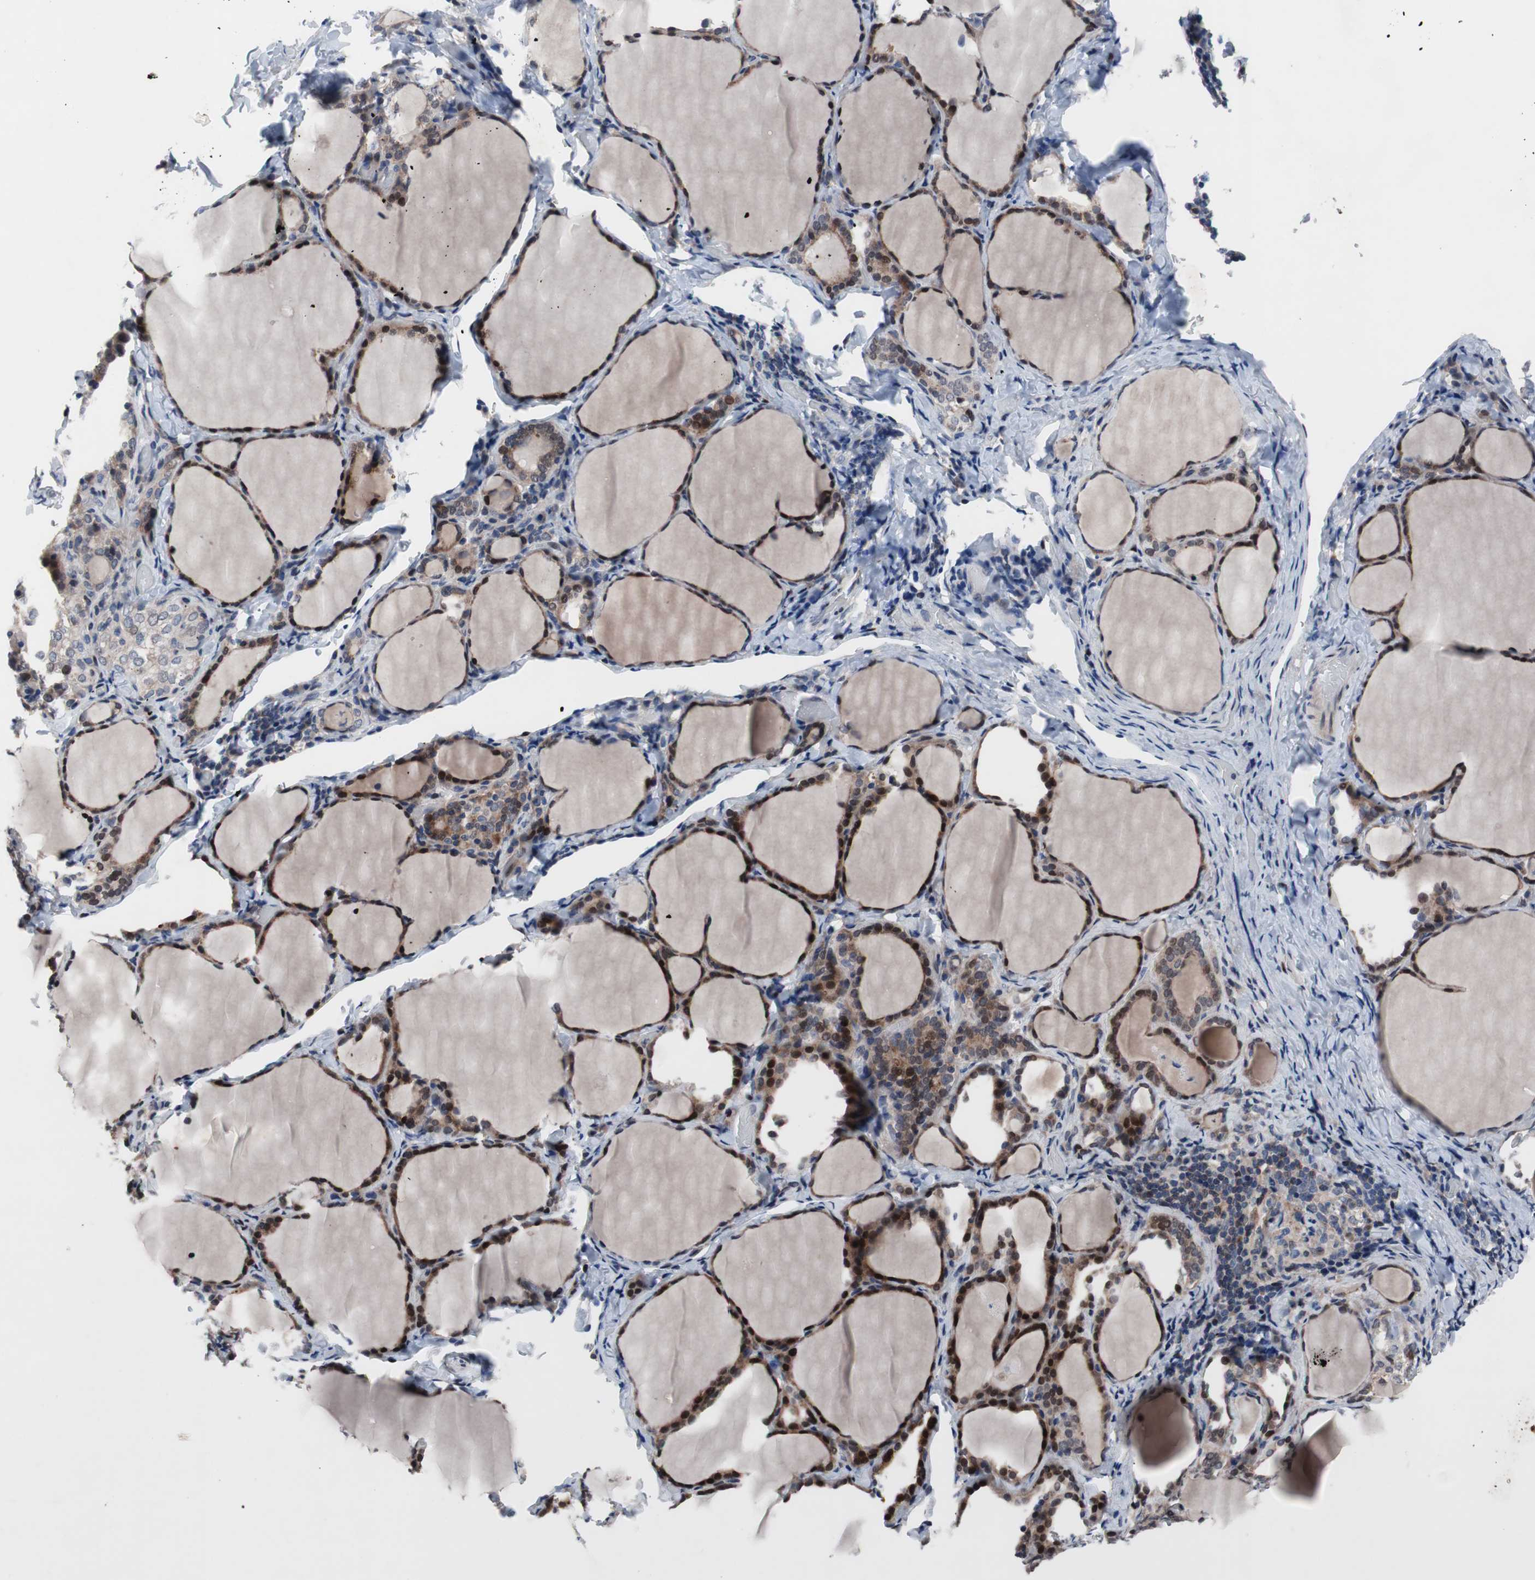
{"staining": {"intensity": "moderate", "quantity": ">75%", "location": "cytoplasmic/membranous,nuclear"}, "tissue": "thyroid gland", "cell_type": "Glandular cells", "image_type": "normal", "snomed": [{"axis": "morphology", "description": "Normal tissue, NOS"}, {"axis": "morphology", "description": "Papillary adenocarcinoma, NOS"}, {"axis": "topography", "description": "Thyroid gland"}], "caption": "Protein expression analysis of normal human thyroid gland reveals moderate cytoplasmic/membranous,nuclear expression in approximately >75% of glandular cells. The protein of interest is shown in brown color, while the nuclei are stained blue.", "gene": "MUTYH", "patient": {"sex": "female", "age": 30}}